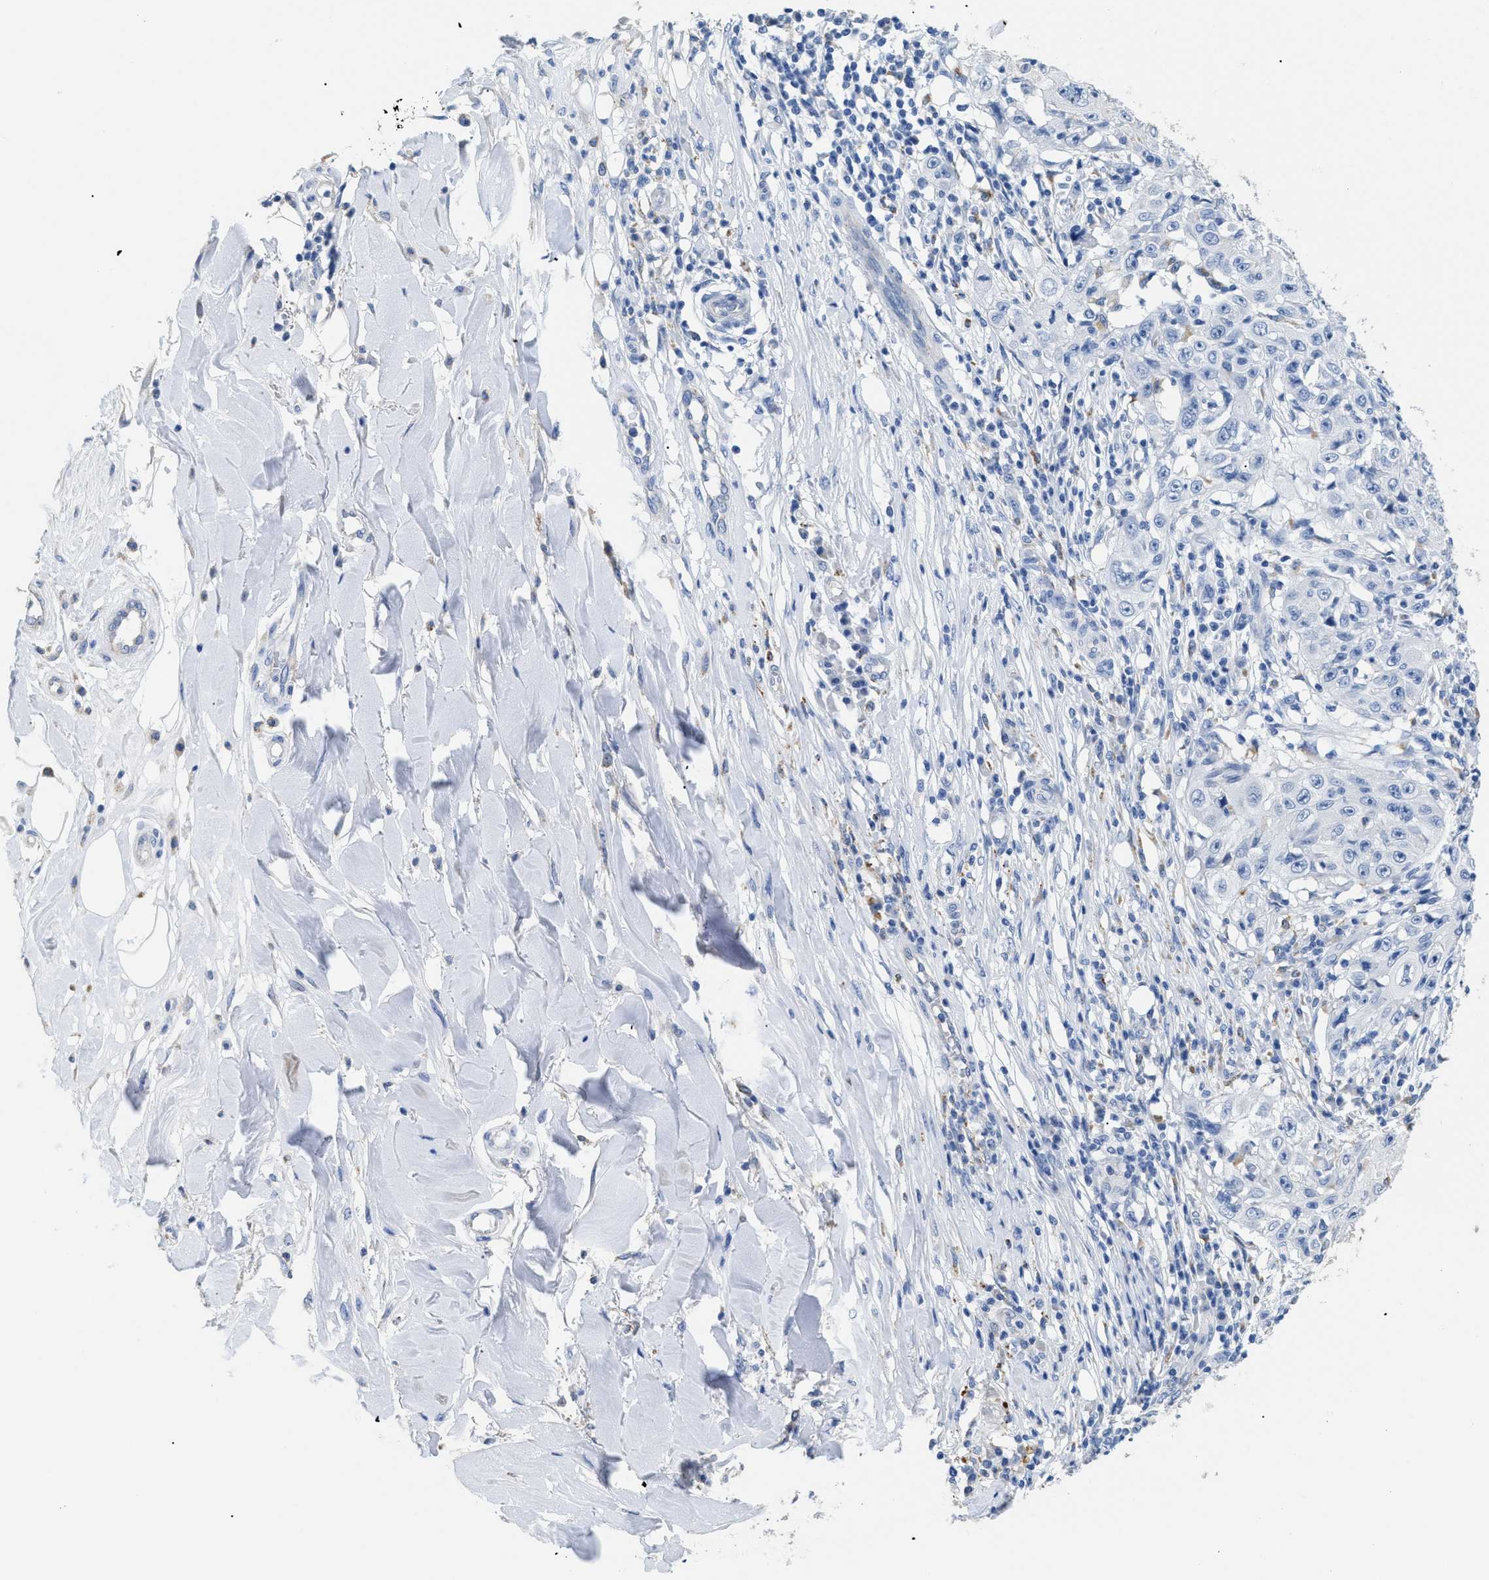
{"staining": {"intensity": "negative", "quantity": "none", "location": "none"}, "tissue": "skin cancer", "cell_type": "Tumor cells", "image_type": "cancer", "snomed": [{"axis": "morphology", "description": "Squamous cell carcinoma, NOS"}, {"axis": "topography", "description": "Skin"}], "caption": "Tumor cells are negative for protein expression in human squamous cell carcinoma (skin). (IHC, brightfield microscopy, high magnification).", "gene": "APOBEC2", "patient": {"sex": "male", "age": 86}}